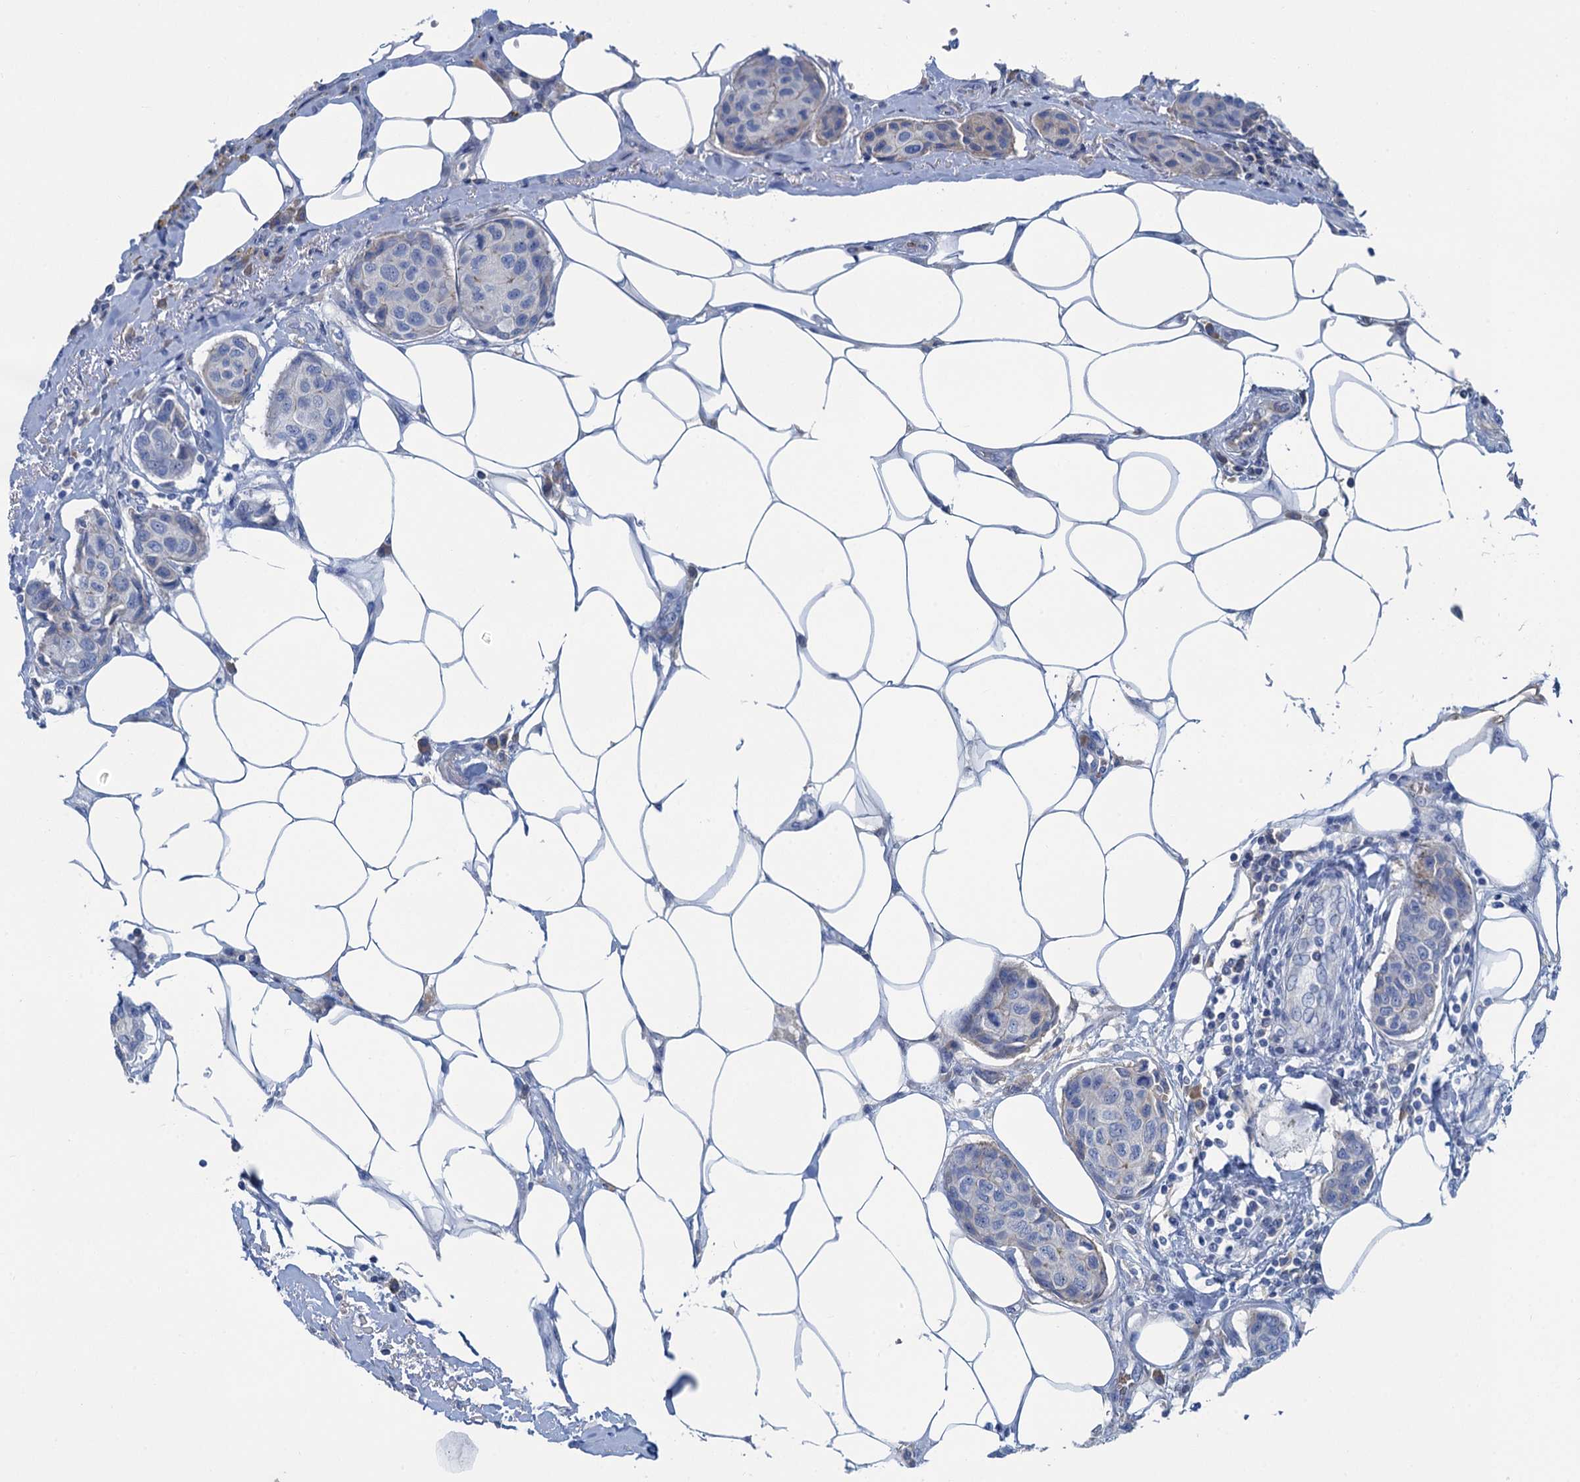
{"staining": {"intensity": "negative", "quantity": "none", "location": "none"}, "tissue": "breast cancer", "cell_type": "Tumor cells", "image_type": "cancer", "snomed": [{"axis": "morphology", "description": "Duct carcinoma"}, {"axis": "topography", "description": "Breast"}], "caption": "High magnification brightfield microscopy of breast cancer (invasive ductal carcinoma) stained with DAB (3,3'-diaminobenzidine) (brown) and counterstained with hematoxylin (blue): tumor cells show no significant expression.", "gene": "MYADML2", "patient": {"sex": "female", "age": 80}}